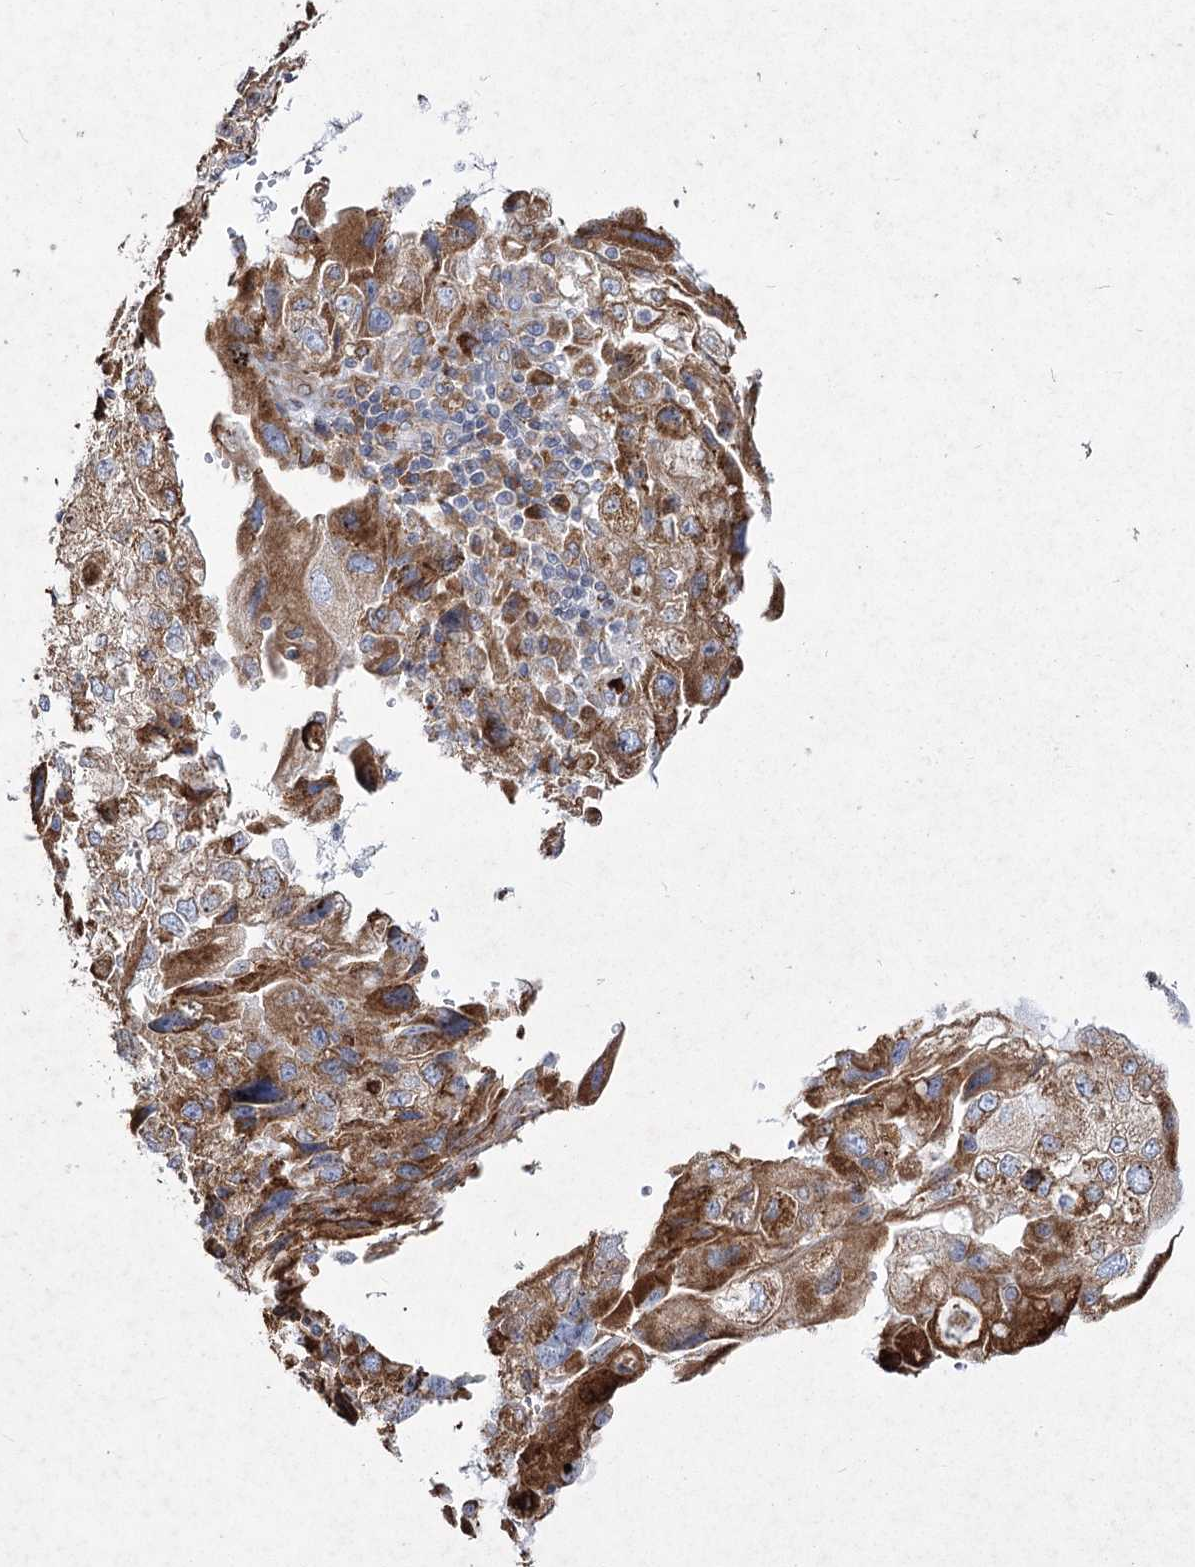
{"staining": {"intensity": "moderate", "quantity": ">75%", "location": "cytoplasmic/membranous"}, "tissue": "endometrial cancer", "cell_type": "Tumor cells", "image_type": "cancer", "snomed": [{"axis": "morphology", "description": "Adenocarcinoma, NOS"}, {"axis": "topography", "description": "Endometrium"}], "caption": "IHC of human endometrial cancer (adenocarcinoma) shows medium levels of moderate cytoplasmic/membranous staining in about >75% of tumor cells. The staining was performed using DAB, with brown indicating positive protein expression. Nuclei are stained blue with hematoxylin.", "gene": "NHLRC2", "patient": {"sex": "female", "age": 49}}